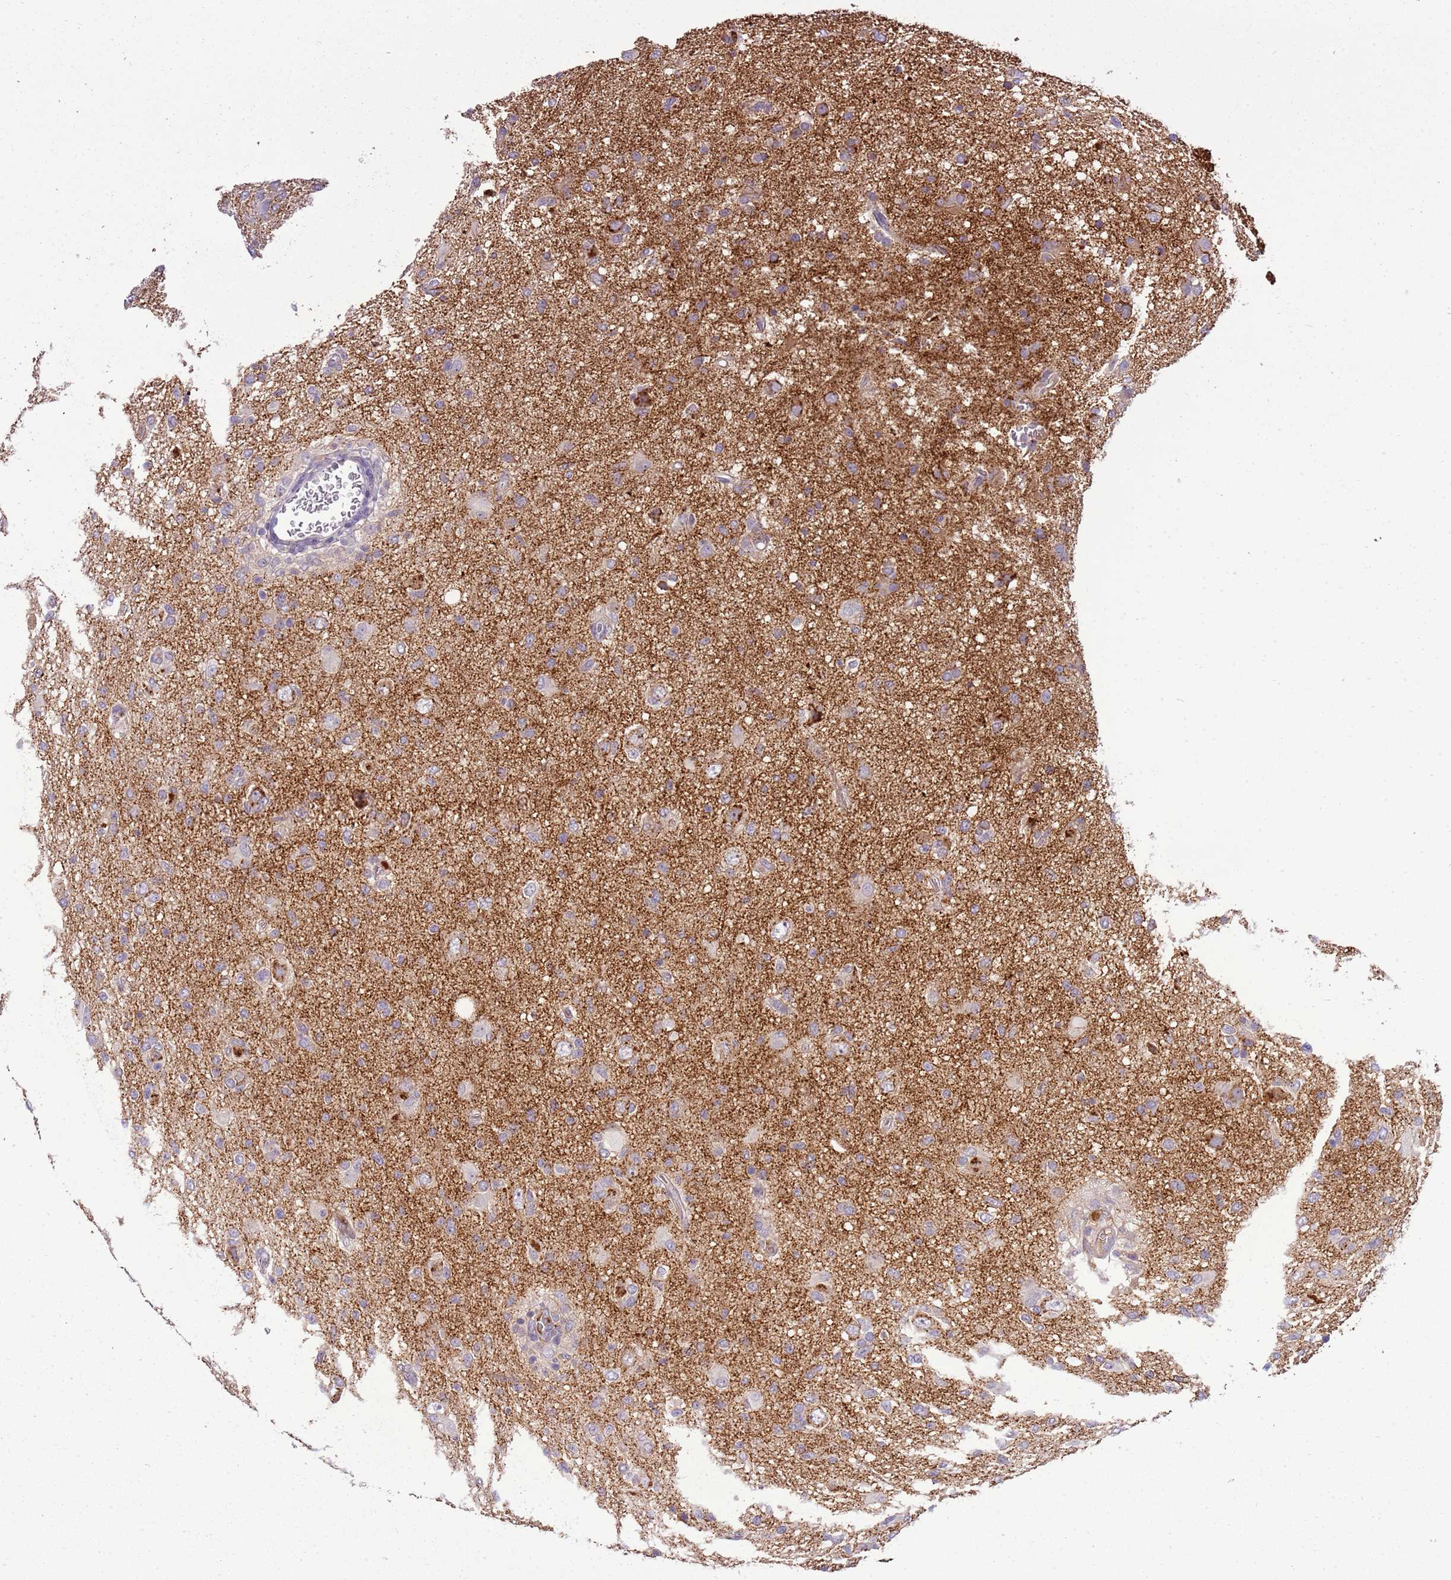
{"staining": {"intensity": "weak", "quantity": "25%-75%", "location": "cytoplasmic/membranous"}, "tissue": "glioma", "cell_type": "Tumor cells", "image_type": "cancer", "snomed": [{"axis": "morphology", "description": "Glioma, malignant, High grade"}, {"axis": "topography", "description": "Brain"}], "caption": "High-power microscopy captured an immunohistochemistry (IHC) histopathology image of glioma, revealing weak cytoplasmic/membranous expression in about 25%-75% of tumor cells. The staining is performed using DAB (3,3'-diaminobenzidine) brown chromogen to label protein expression. The nuclei are counter-stained blue using hematoxylin.", "gene": "SCAMP5", "patient": {"sex": "female", "age": 57}}